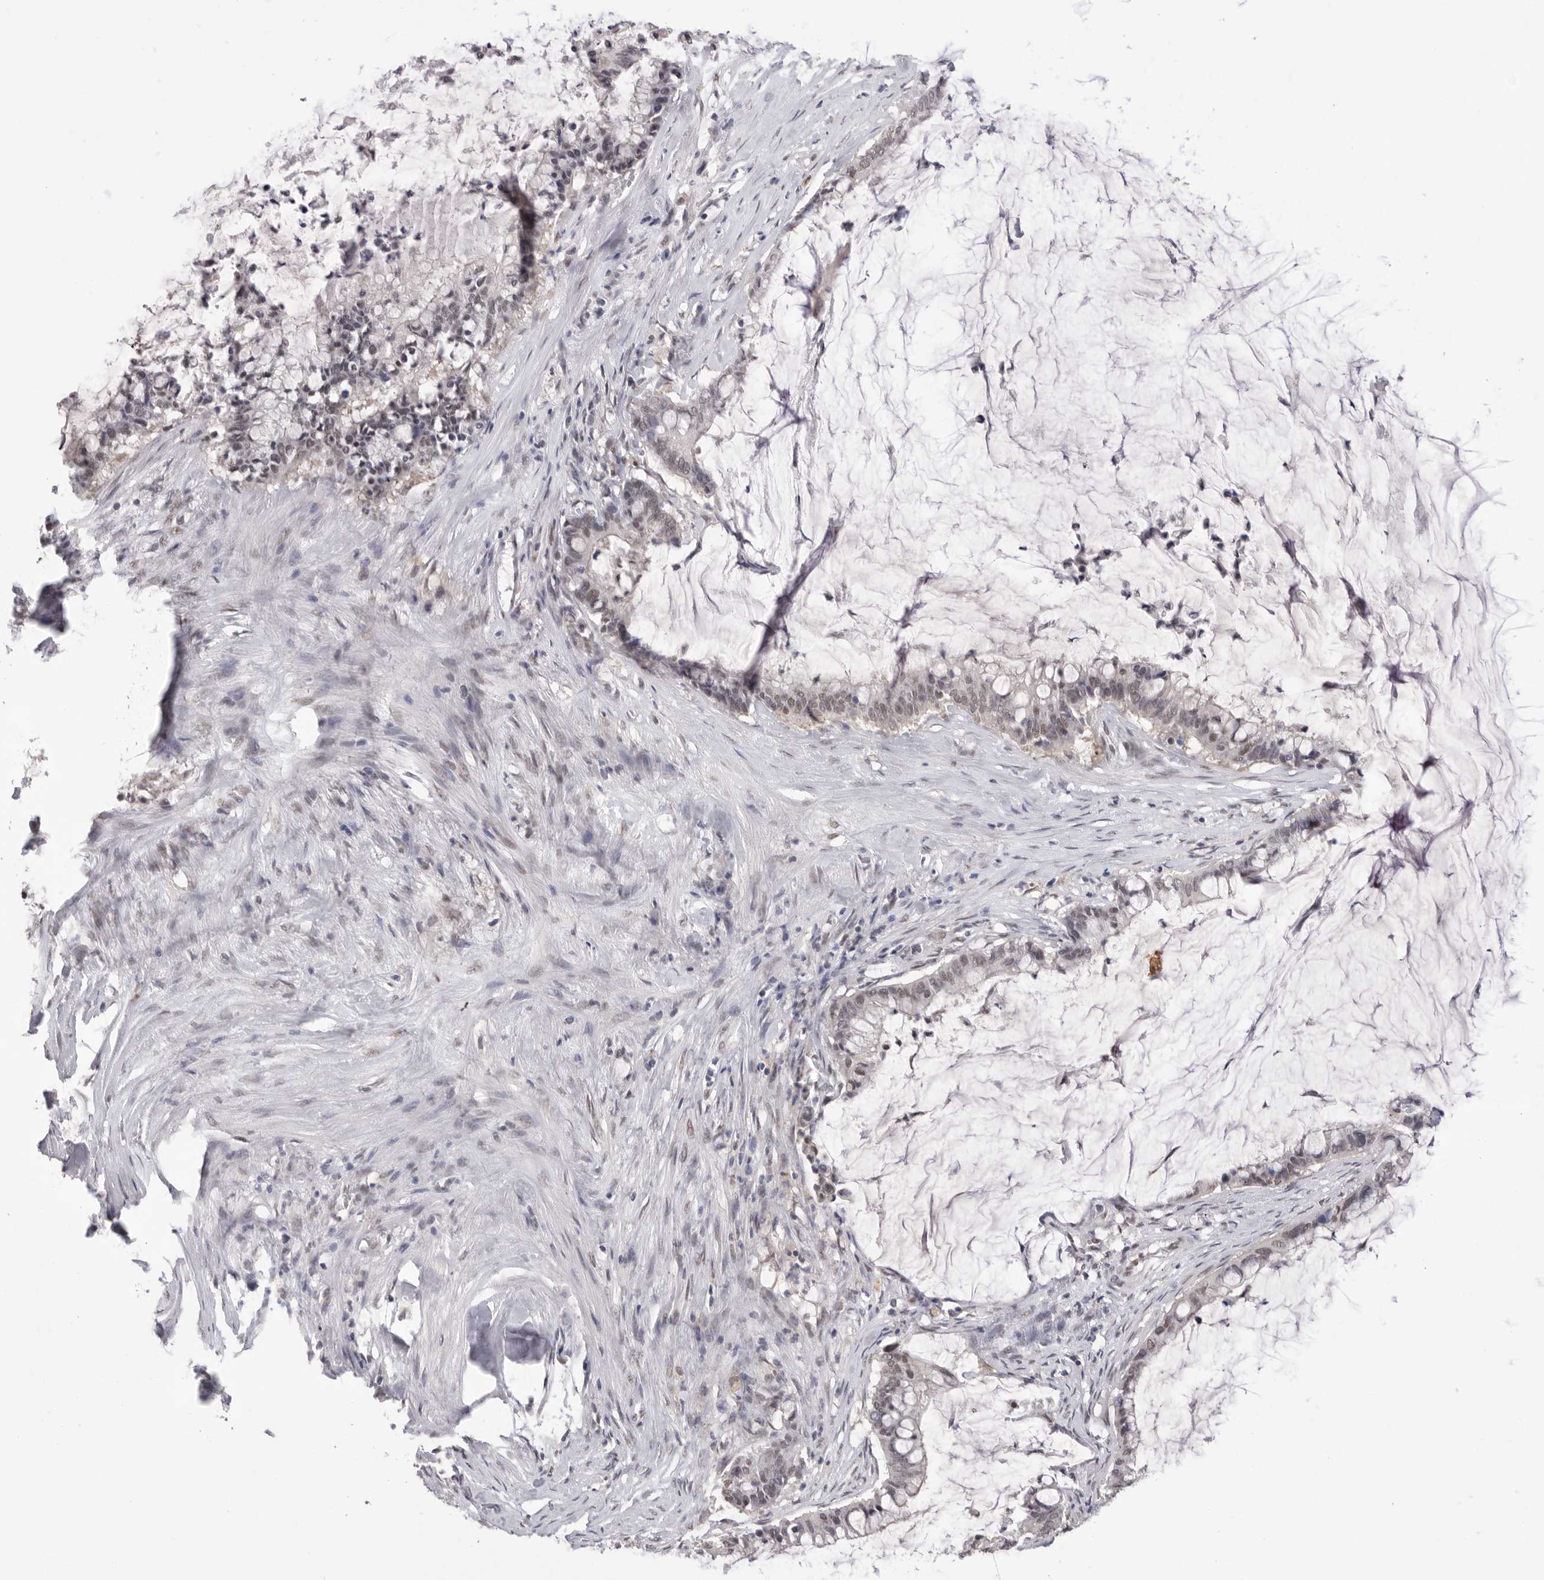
{"staining": {"intensity": "moderate", "quantity": "<25%", "location": "nuclear"}, "tissue": "pancreatic cancer", "cell_type": "Tumor cells", "image_type": "cancer", "snomed": [{"axis": "morphology", "description": "Adenocarcinoma, NOS"}, {"axis": "topography", "description": "Pancreas"}], "caption": "Pancreatic adenocarcinoma was stained to show a protein in brown. There is low levels of moderate nuclear positivity in about <25% of tumor cells. (brown staining indicates protein expression, while blue staining denotes nuclei).", "gene": "BCLAF3", "patient": {"sex": "male", "age": 41}}